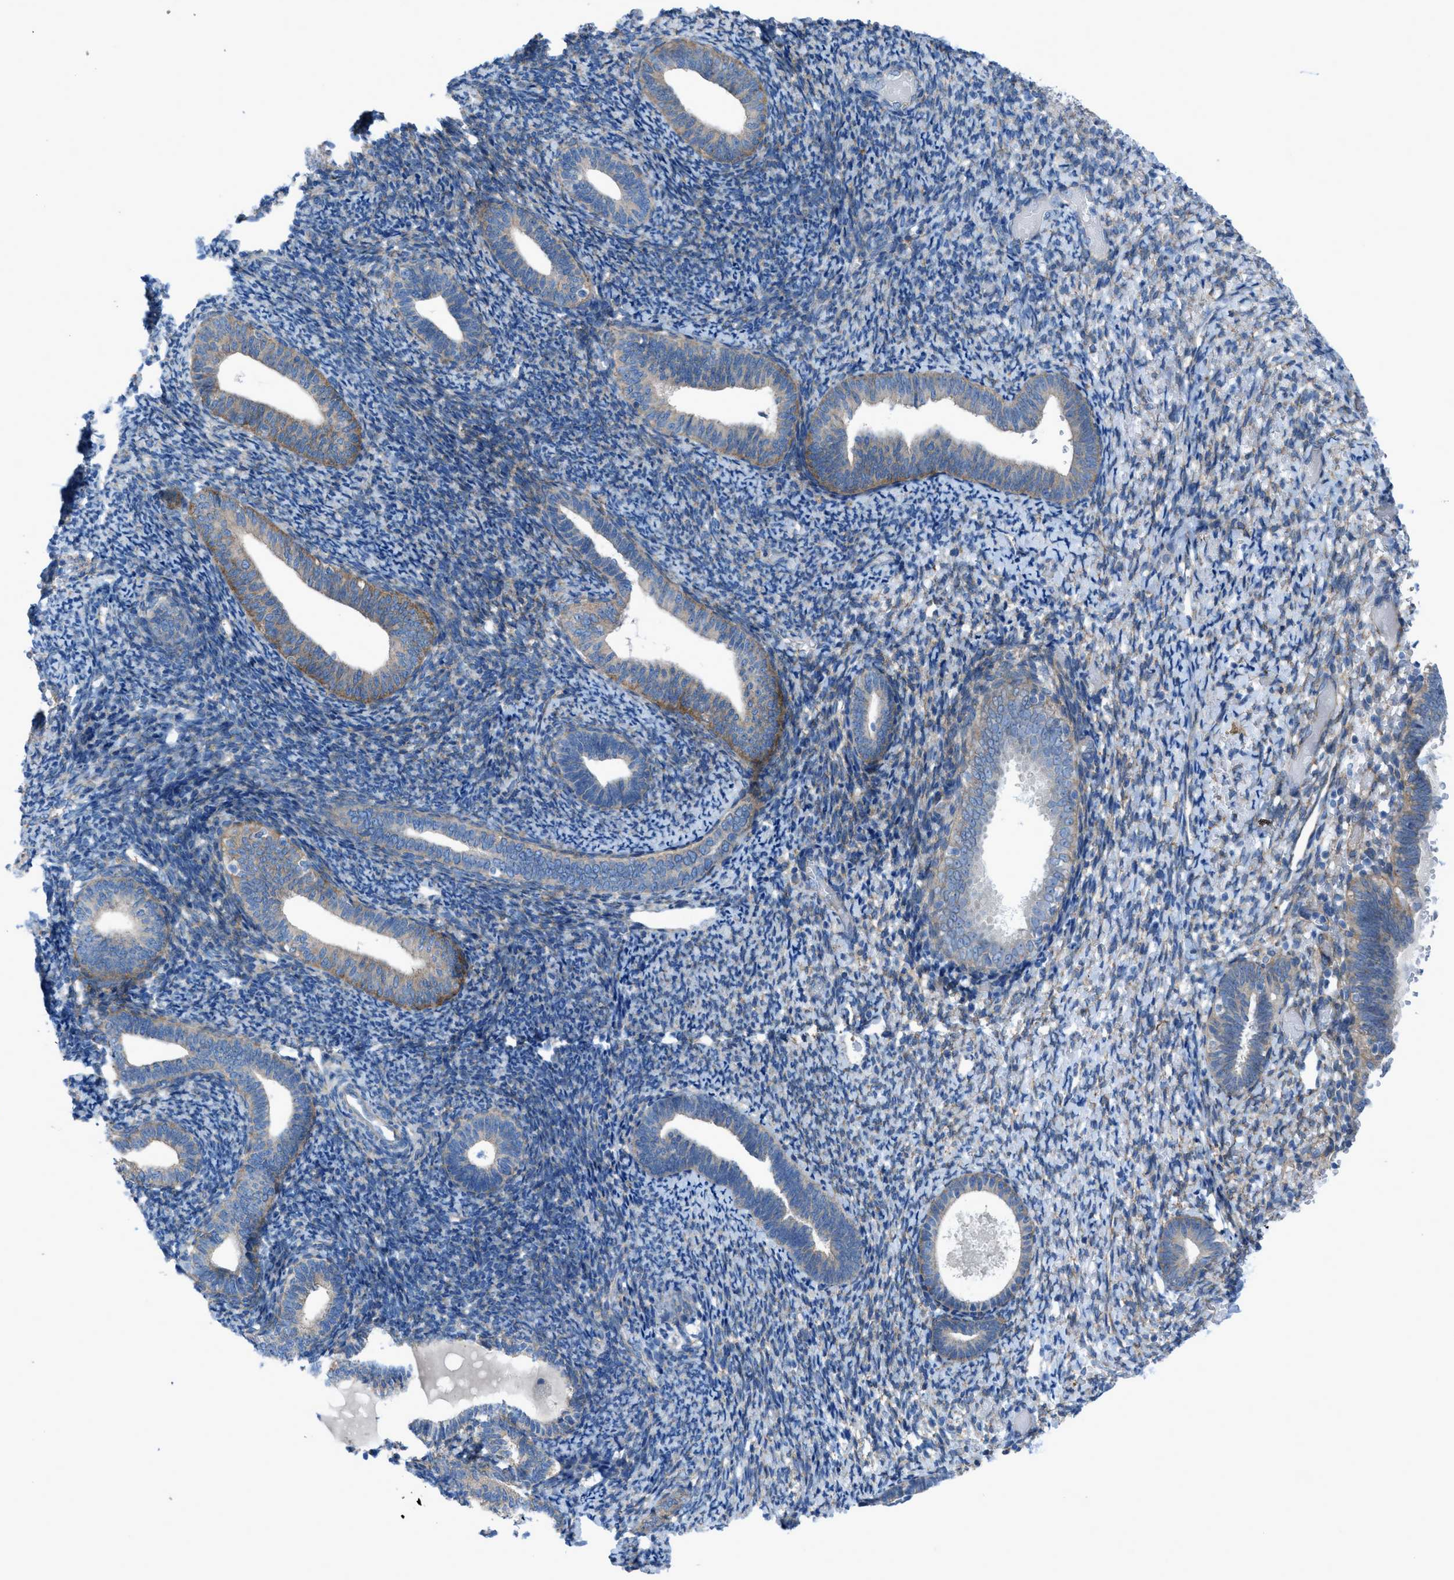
{"staining": {"intensity": "moderate", "quantity": "<25%", "location": "cytoplasmic/membranous"}, "tissue": "endometrium", "cell_type": "Cells in endometrial stroma", "image_type": "normal", "snomed": [{"axis": "morphology", "description": "Normal tissue, NOS"}, {"axis": "topography", "description": "Endometrium"}], "caption": "Protein expression analysis of normal human endometrium reveals moderate cytoplasmic/membranous positivity in about <25% of cells in endometrial stroma. (DAB = brown stain, brightfield microscopy at high magnification).", "gene": "EGFR", "patient": {"sex": "female", "age": 66}}